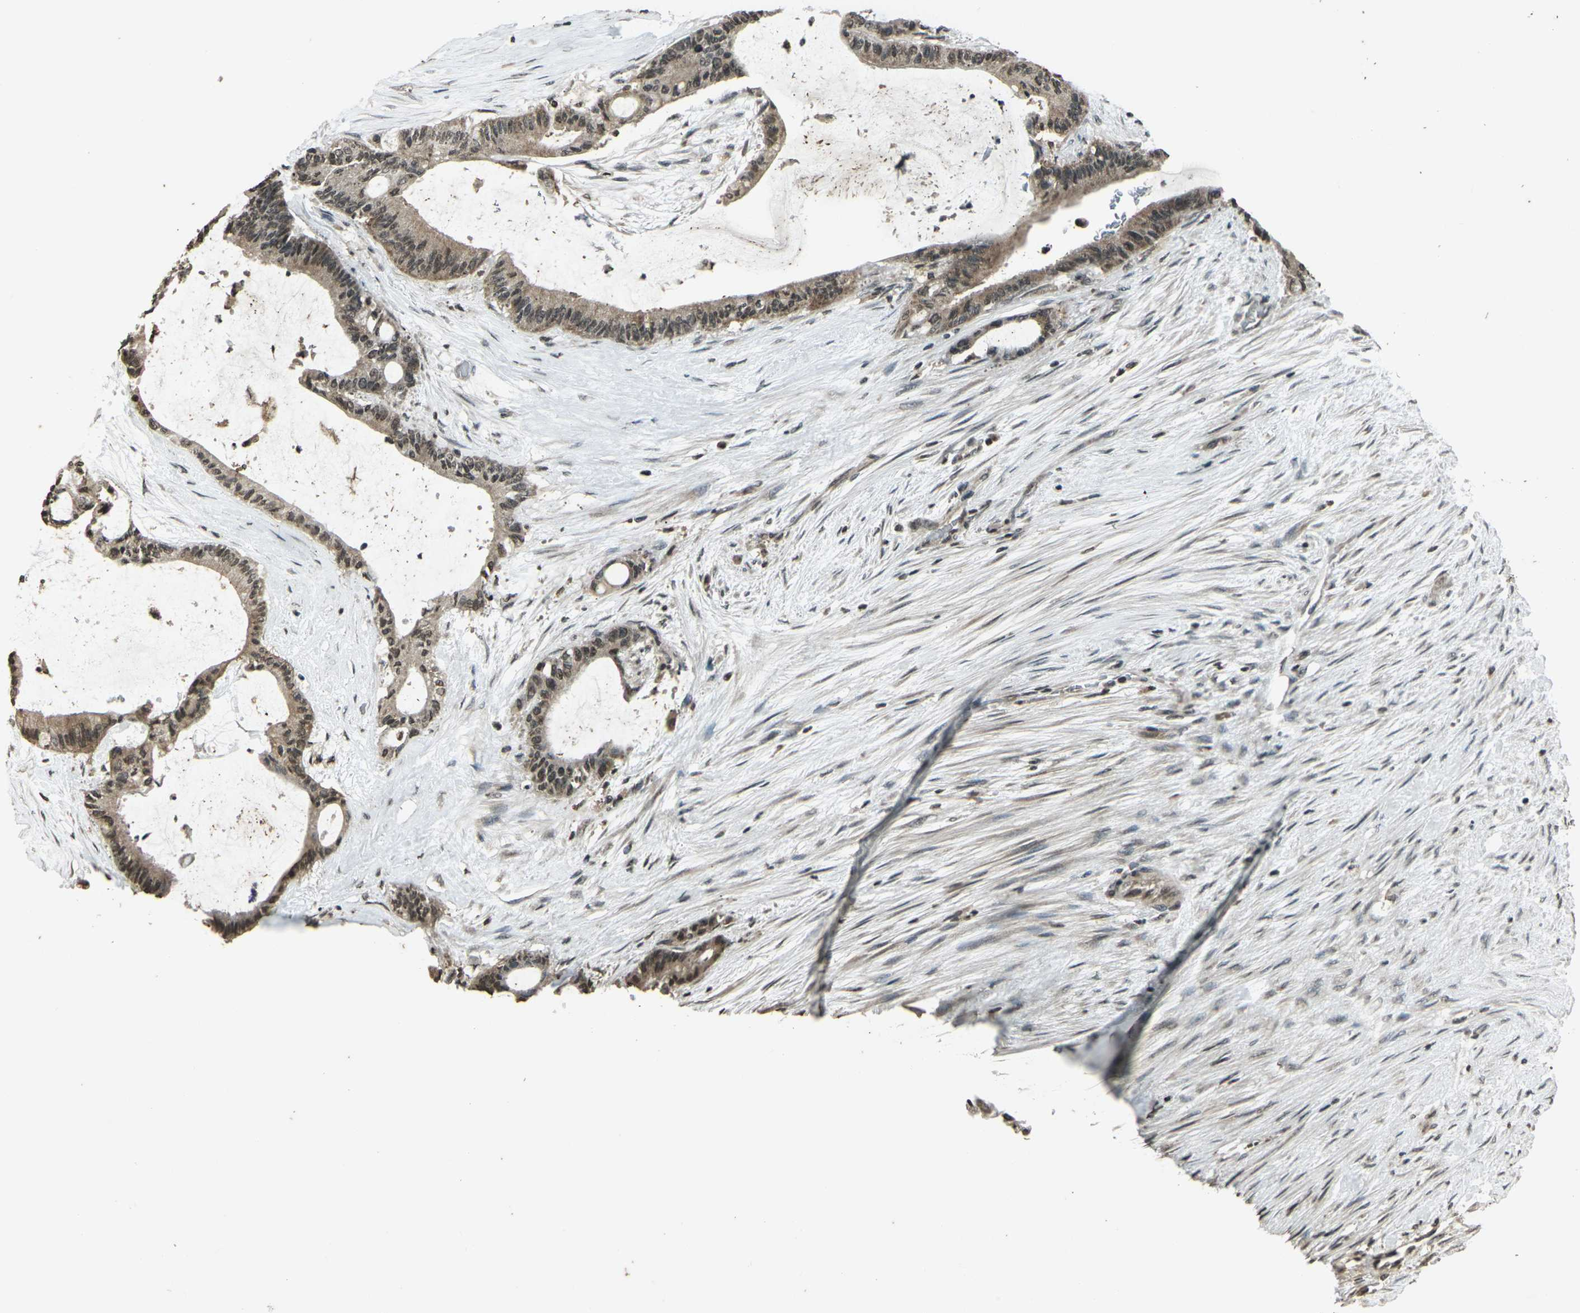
{"staining": {"intensity": "moderate", "quantity": ">75%", "location": "cytoplasmic/membranous,nuclear"}, "tissue": "liver cancer", "cell_type": "Tumor cells", "image_type": "cancer", "snomed": [{"axis": "morphology", "description": "Cholangiocarcinoma"}, {"axis": "topography", "description": "Liver"}], "caption": "Liver cancer (cholangiocarcinoma) was stained to show a protein in brown. There is medium levels of moderate cytoplasmic/membranous and nuclear expression in about >75% of tumor cells.", "gene": "PRPF8", "patient": {"sex": "female", "age": 73}}